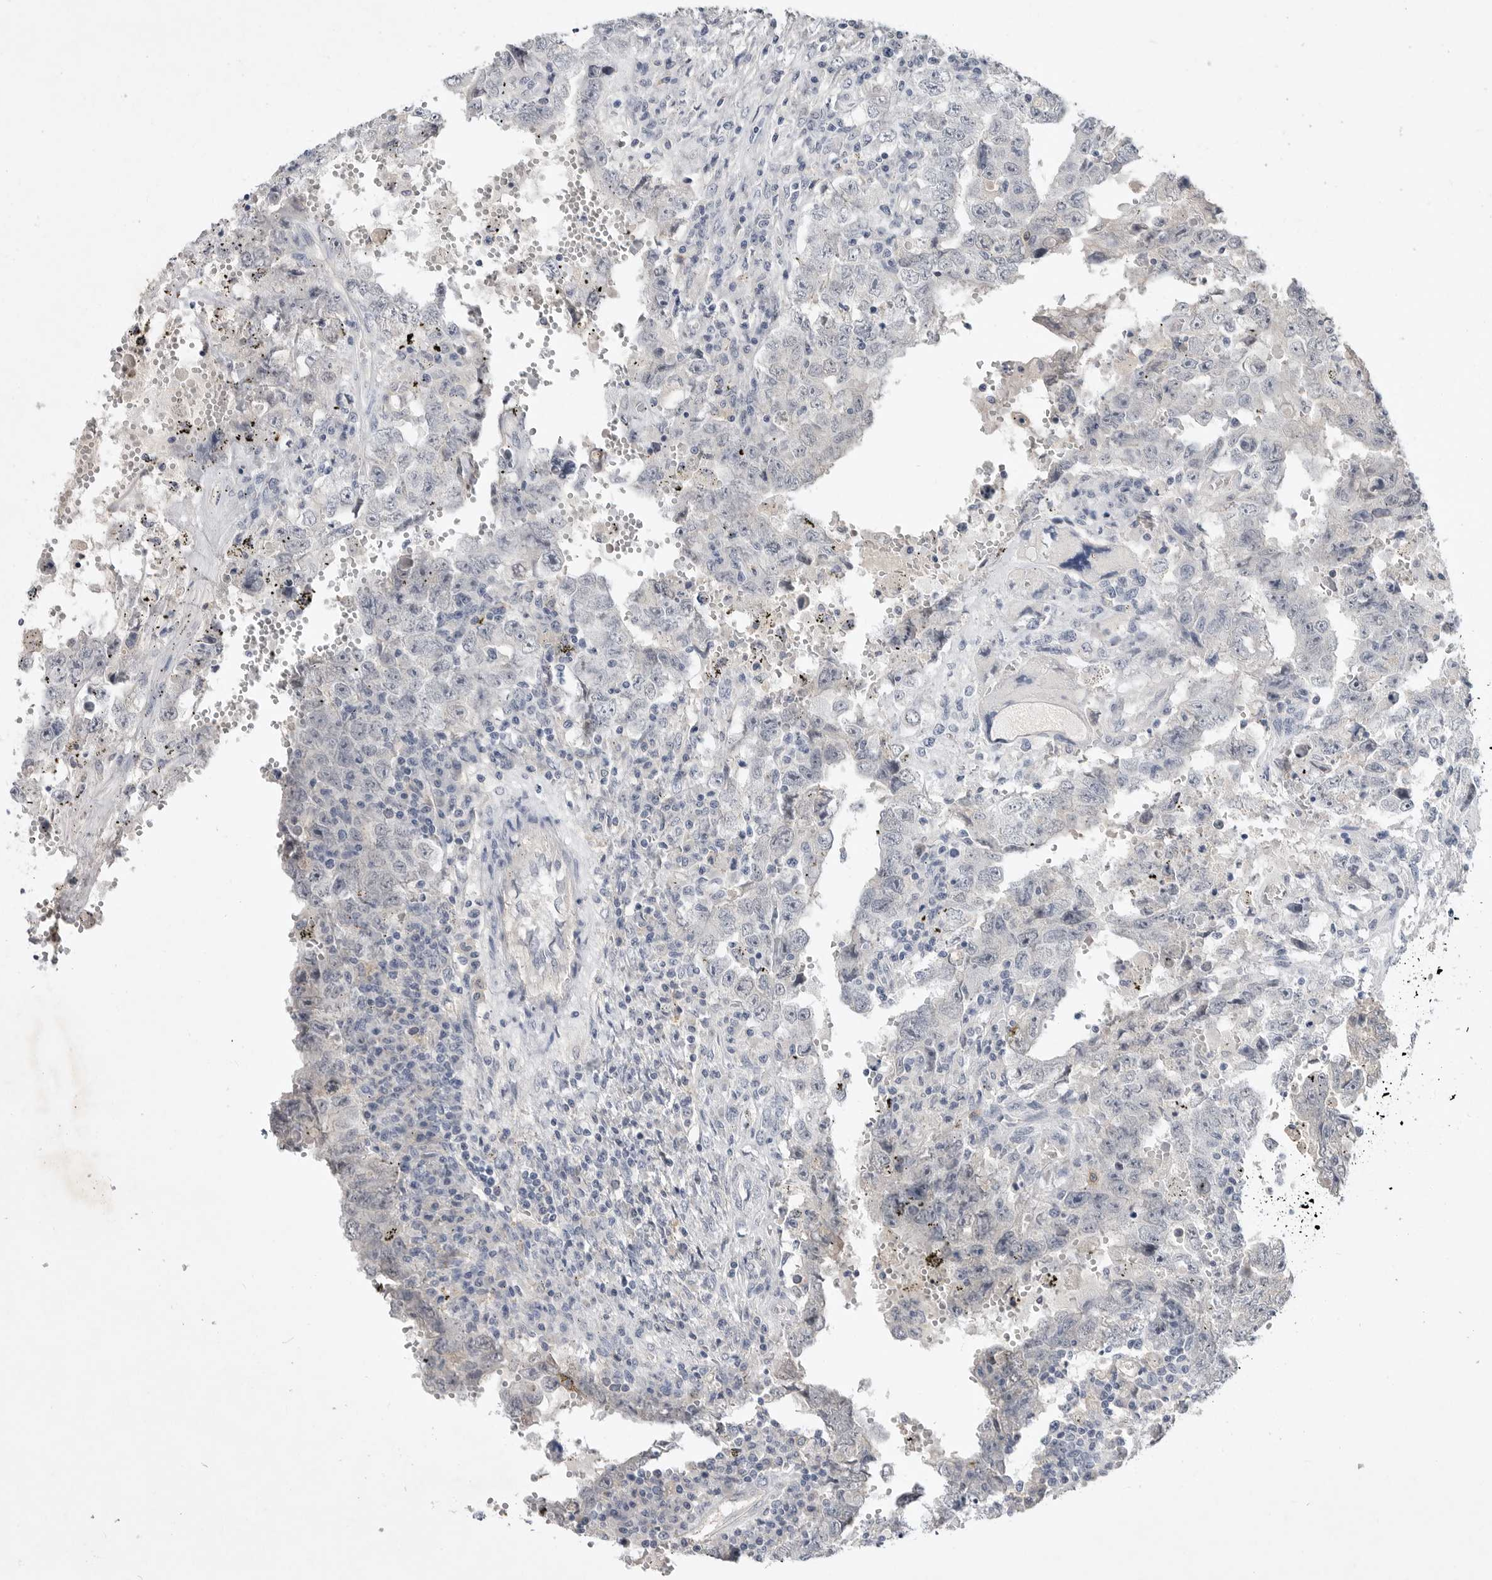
{"staining": {"intensity": "negative", "quantity": "none", "location": "none"}, "tissue": "testis cancer", "cell_type": "Tumor cells", "image_type": "cancer", "snomed": [{"axis": "morphology", "description": "Carcinoma, Embryonal, NOS"}, {"axis": "topography", "description": "Testis"}], "caption": "Testis cancer was stained to show a protein in brown. There is no significant positivity in tumor cells. The staining was performed using DAB (3,3'-diaminobenzidine) to visualize the protein expression in brown, while the nuclei were stained in blue with hematoxylin (Magnification: 20x).", "gene": "ITGAD", "patient": {"sex": "male", "age": 26}}